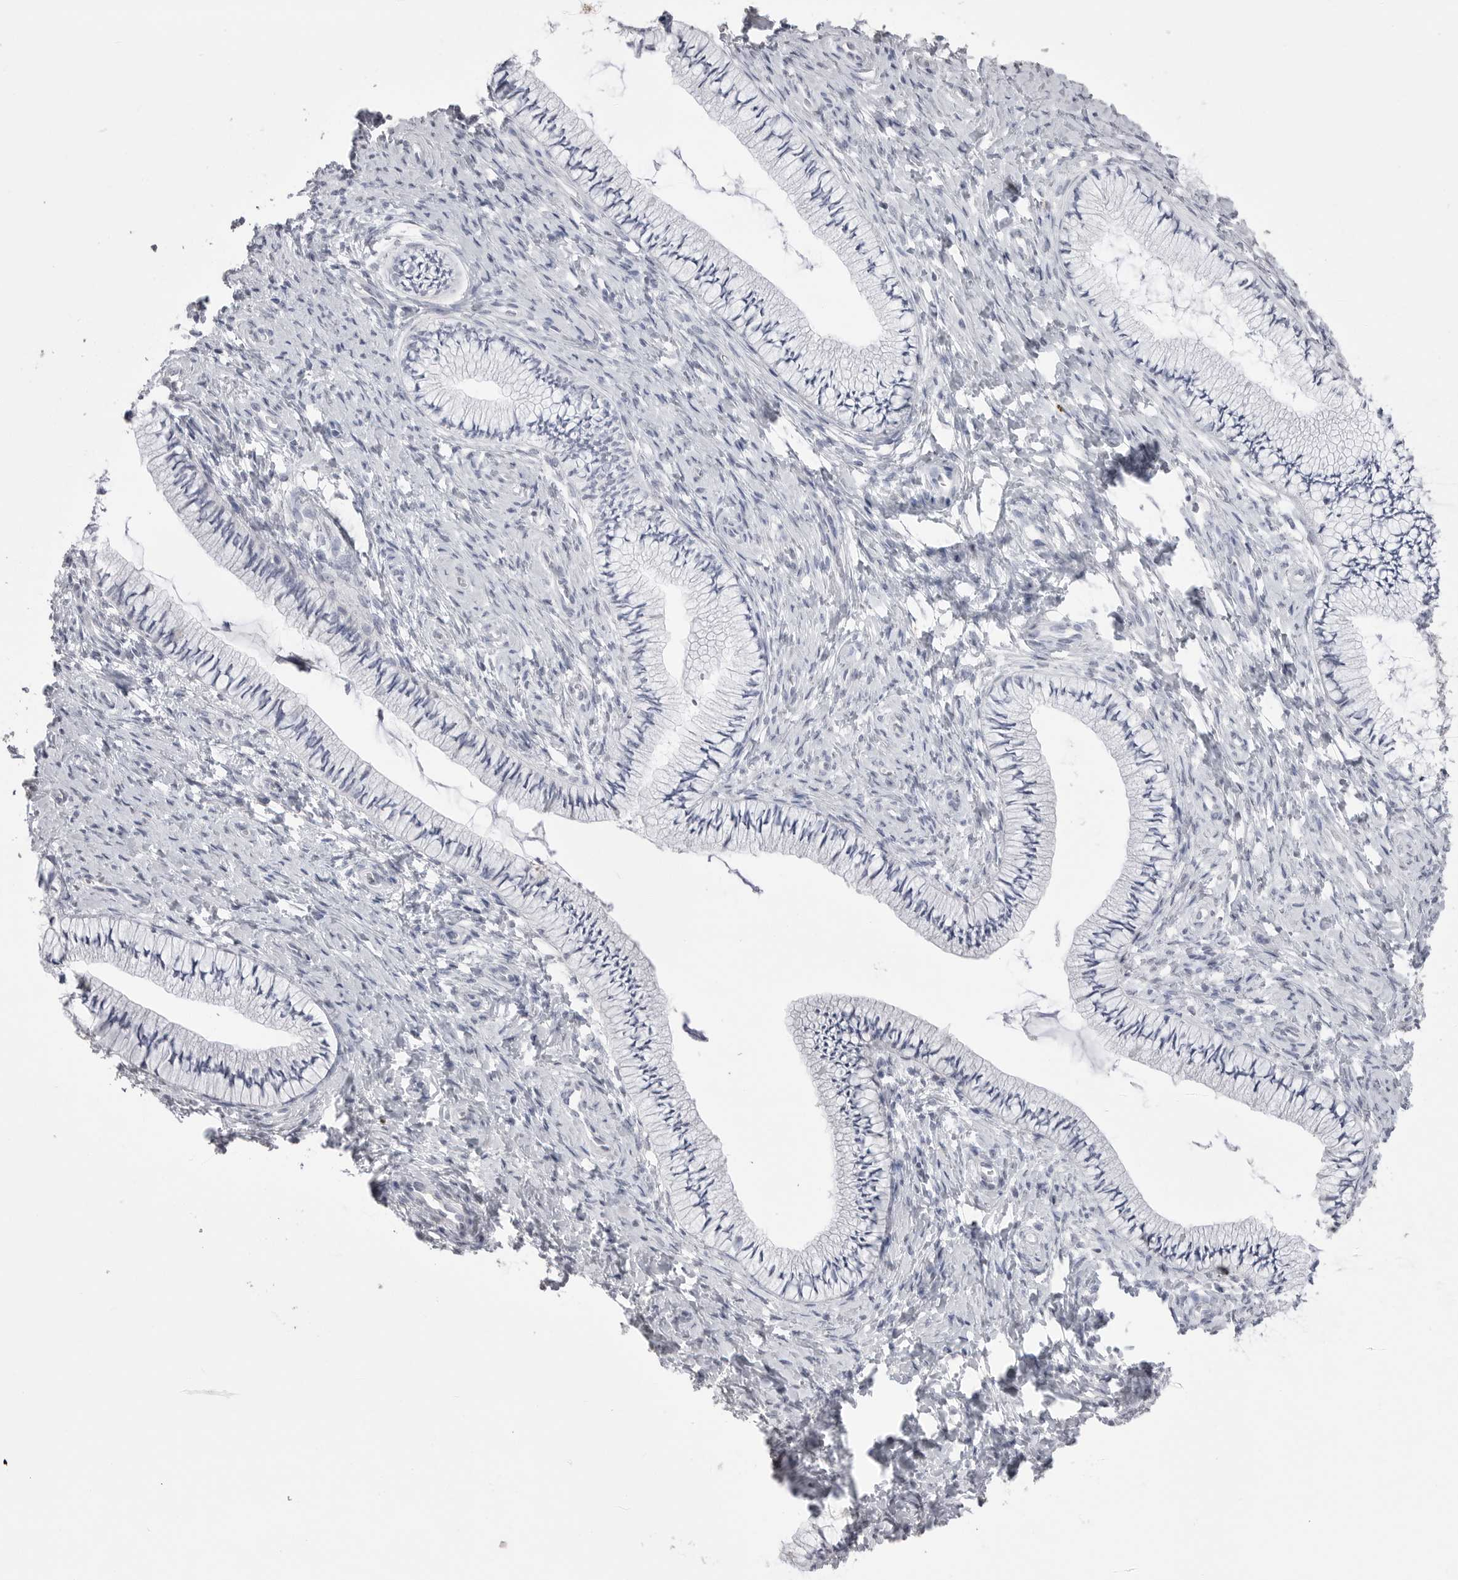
{"staining": {"intensity": "negative", "quantity": "none", "location": "none"}, "tissue": "cervix", "cell_type": "Glandular cells", "image_type": "normal", "snomed": [{"axis": "morphology", "description": "Normal tissue, NOS"}, {"axis": "topography", "description": "Cervix"}], "caption": "IHC histopathology image of benign human cervix stained for a protein (brown), which exhibits no positivity in glandular cells. Nuclei are stained in blue.", "gene": "ICAM5", "patient": {"sex": "female", "age": 36}}